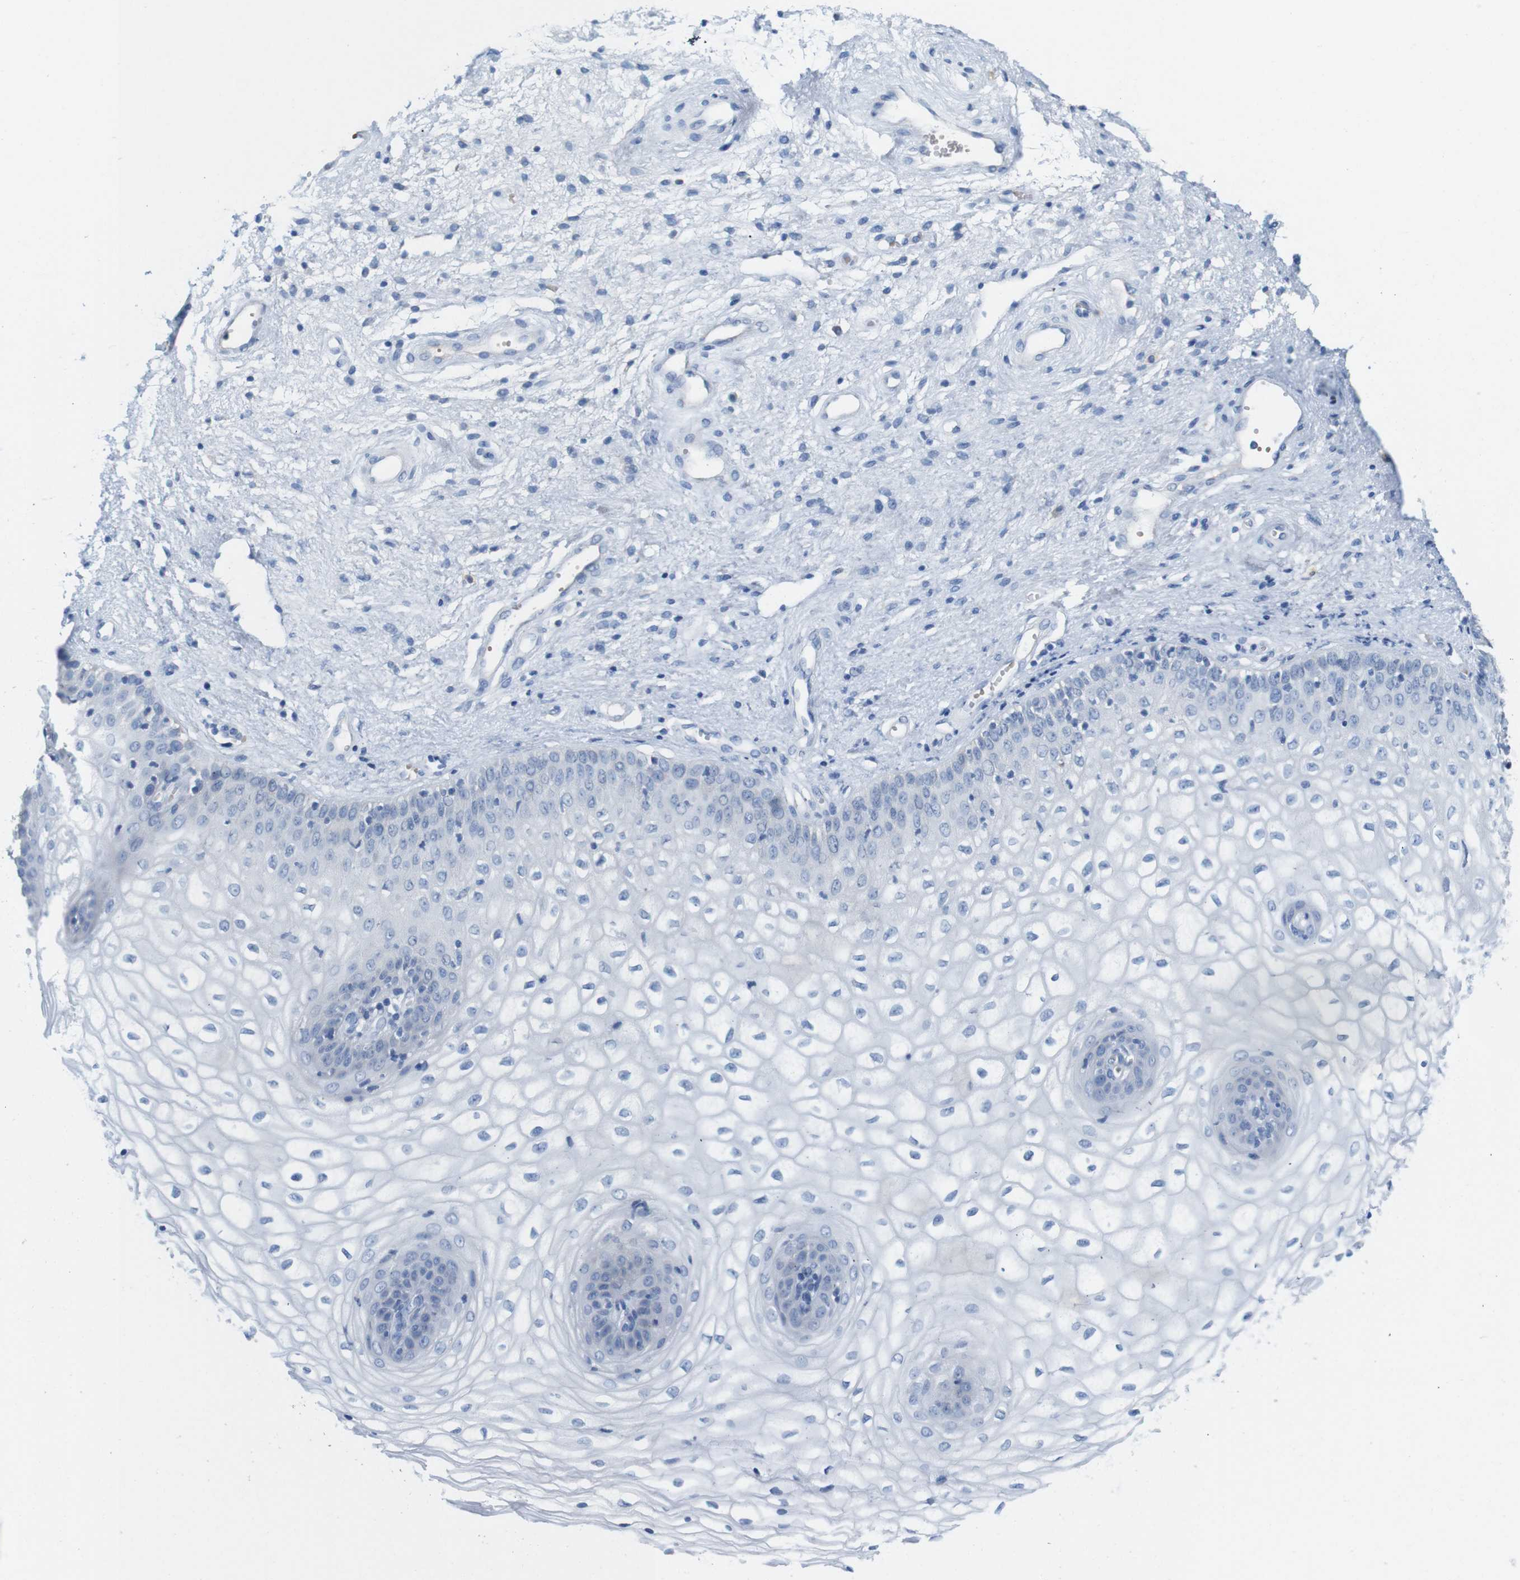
{"staining": {"intensity": "negative", "quantity": "none", "location": "none"}, "tissue": "vagina", "cell_type": "Squamous epithelial cells", "image_type": "normal", "snomed": [{"axis": "morphology", "description": "Normal tissue, NOS"}, {"axis": "topography", "description": "Vagina"}], "caption": "This is a micrograph of IHC staining of unremarkable vagina, which shows no staining in squamous epithelial cells.", "gene": "IGSF8", "patient": {"sex": "female", "age": 34}}